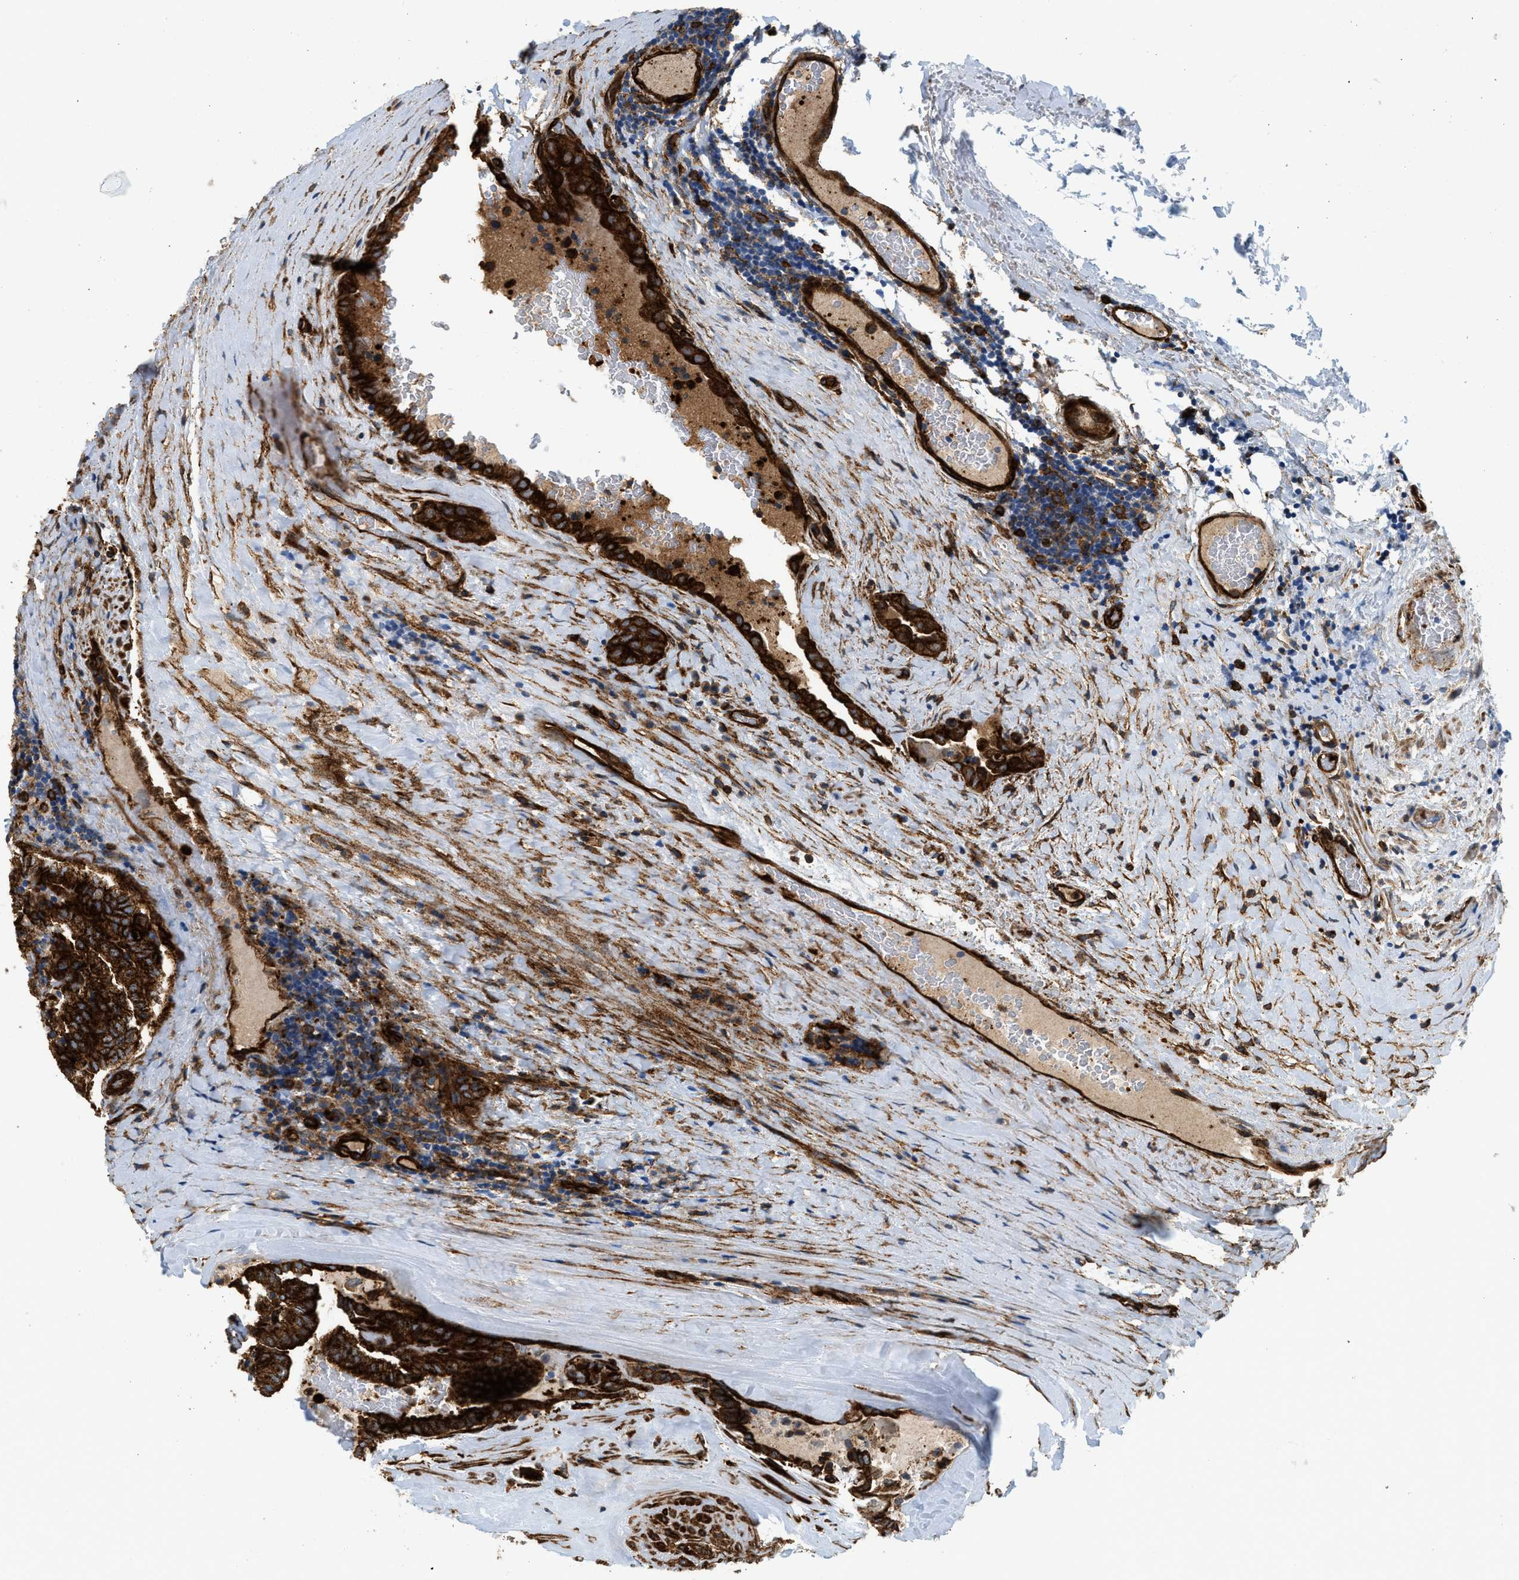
{"staining": {"intensity": "strong", "quantity": ">75%", "location": "cytoplasmic/membranous"}, "tissue": "thyroid cancer", "cell_type": "Tumor cells", "image_type": "cancer", "snomed": [{"axis": "morphology", "description": "Papillary adenocarcinoma, NOS"}, {"axis": "topography", "description": "Thyroid gland"}], "caption": "IHC of papillary adenocarcinoma (thyroid) reveals high levels of strong cytoplasmic/membranous positivity in about >75% of tumor cells. (IHC, brightfield microscopy, high magnification).", "gene": "HIP1", "patient": {"sex": "male", "age": 77}}